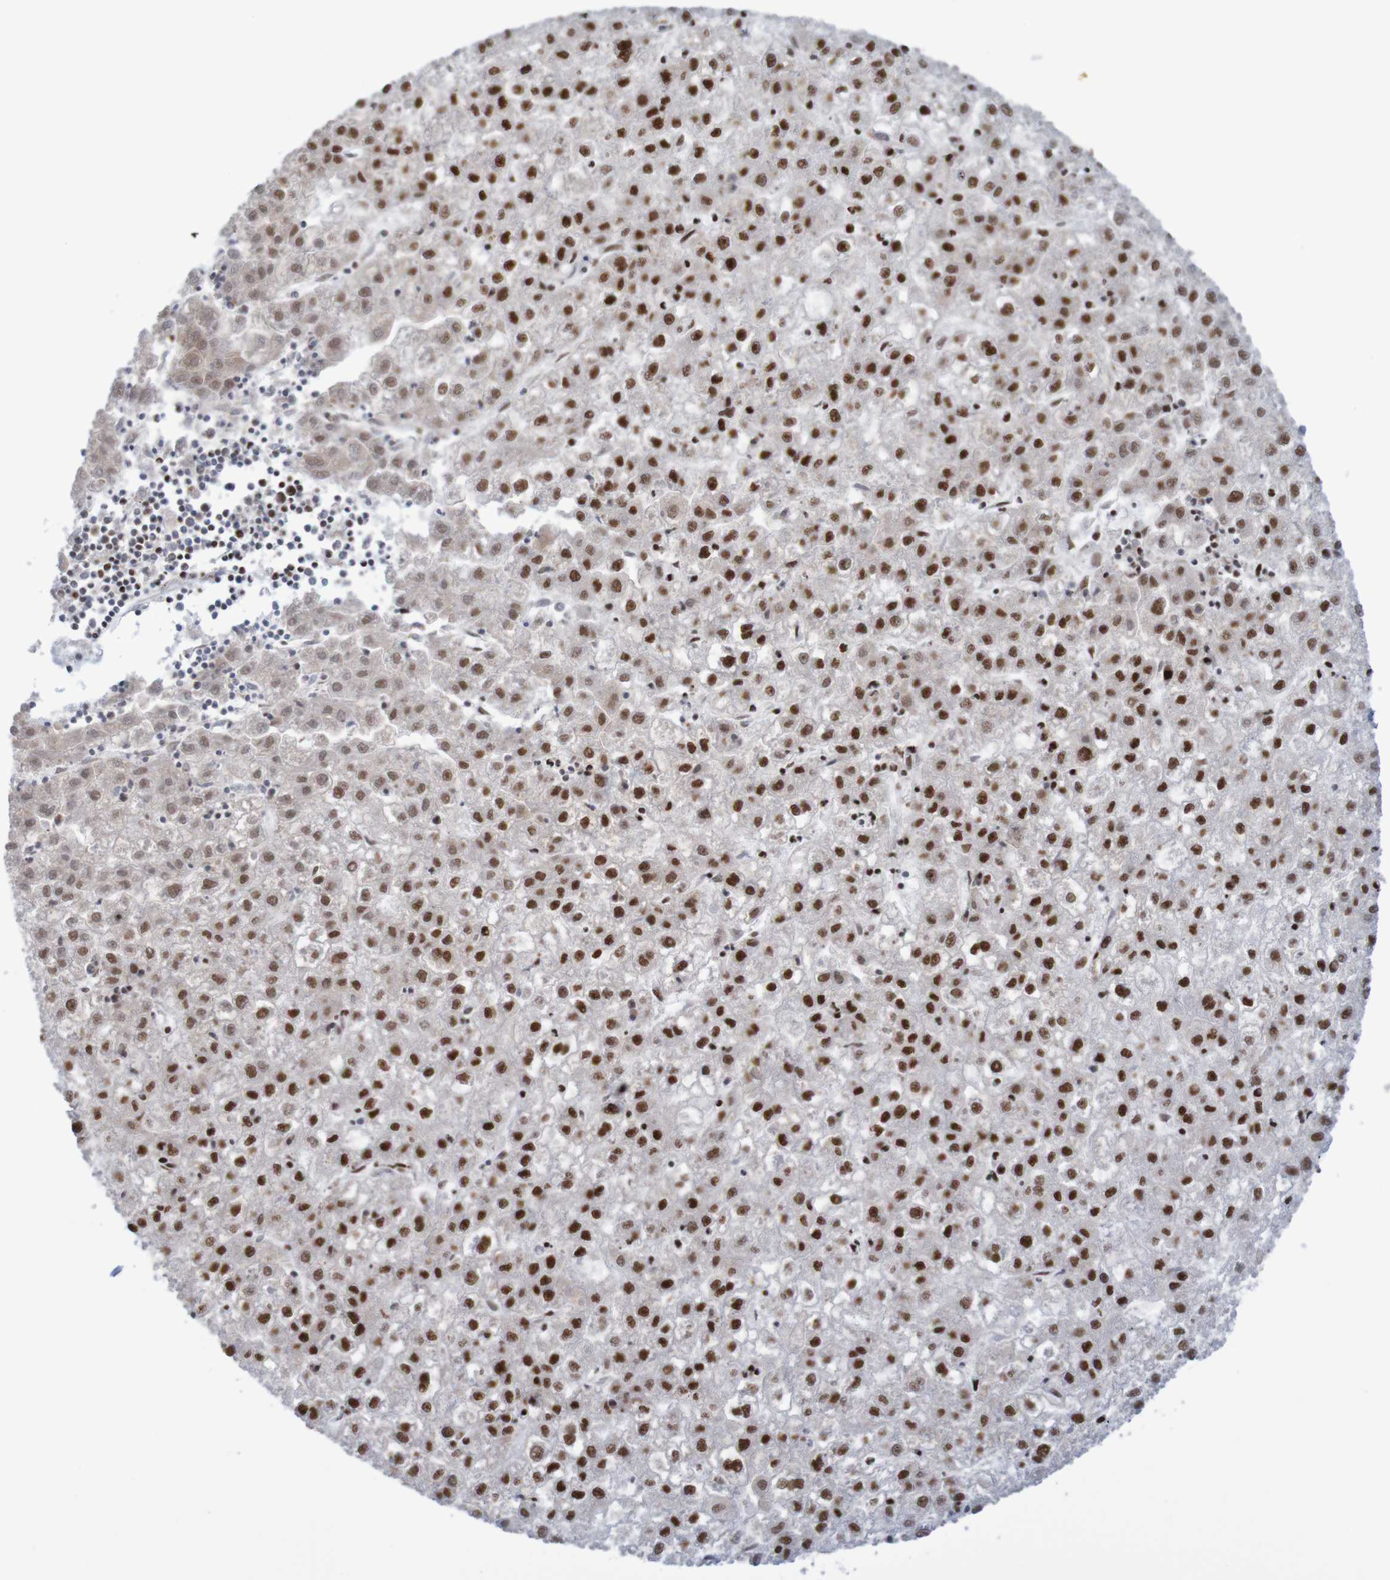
{"staining": {"intensity": "strong", "quantity": ">75%", "location": "nuclear"}, "tissue": "liver cancer", "cell_type": "Tumor cells", "image_type": "cancer", "snomed": [{"axis": "morphology", "description": "Carcinoma, Hepatocellular, NOS"}, {"axis": "topography", "description": "Liver"}], "caption": "IHC of liver cancer (hepatocellular carcinoma) exhibits high levels of strong nuclear expression in approximately >75% of tumor cells.", "gene": "THRAP3", "patient": {"sex": "male", "age": 72}}